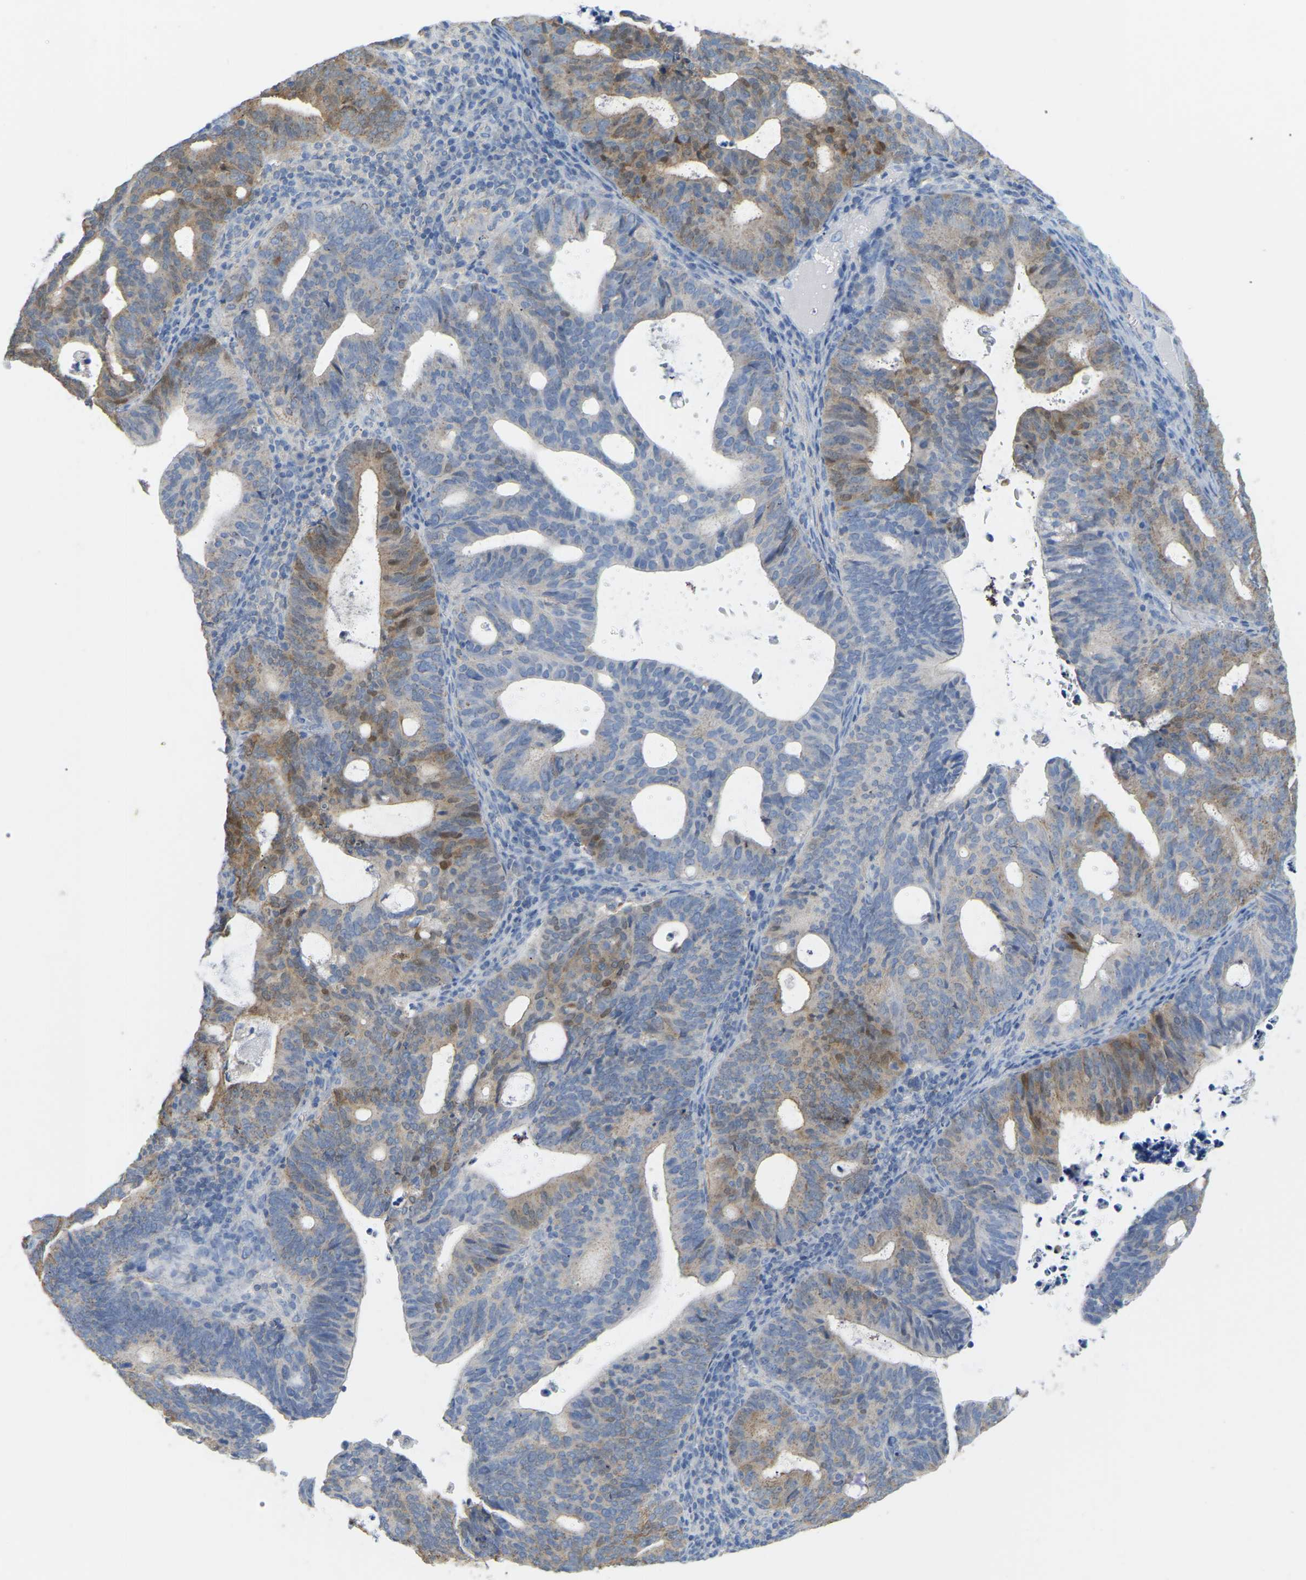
{"staining": {"intensity": "moderate", "quantity": "25%-75%", "location": "cytoplasmic/membranous"}, "tissue": "endometrial cancer", "cell_type": "Tumor cells", "image_type": "cancer", "snomed": [{"axis": "morphology", "description": "Adenocarcinoma, NOS"}, {"axis": "topography", "description": "Uterus"}], "caption": "A histopathology image of human endometrial cancer (adenocarcinoma) stained for a protein exhibits moderate cytoplasmic/membranous brown staining in tumor cells.", "gene": "SERPINB5", "patient": {"sex": "female", "age": 83}}